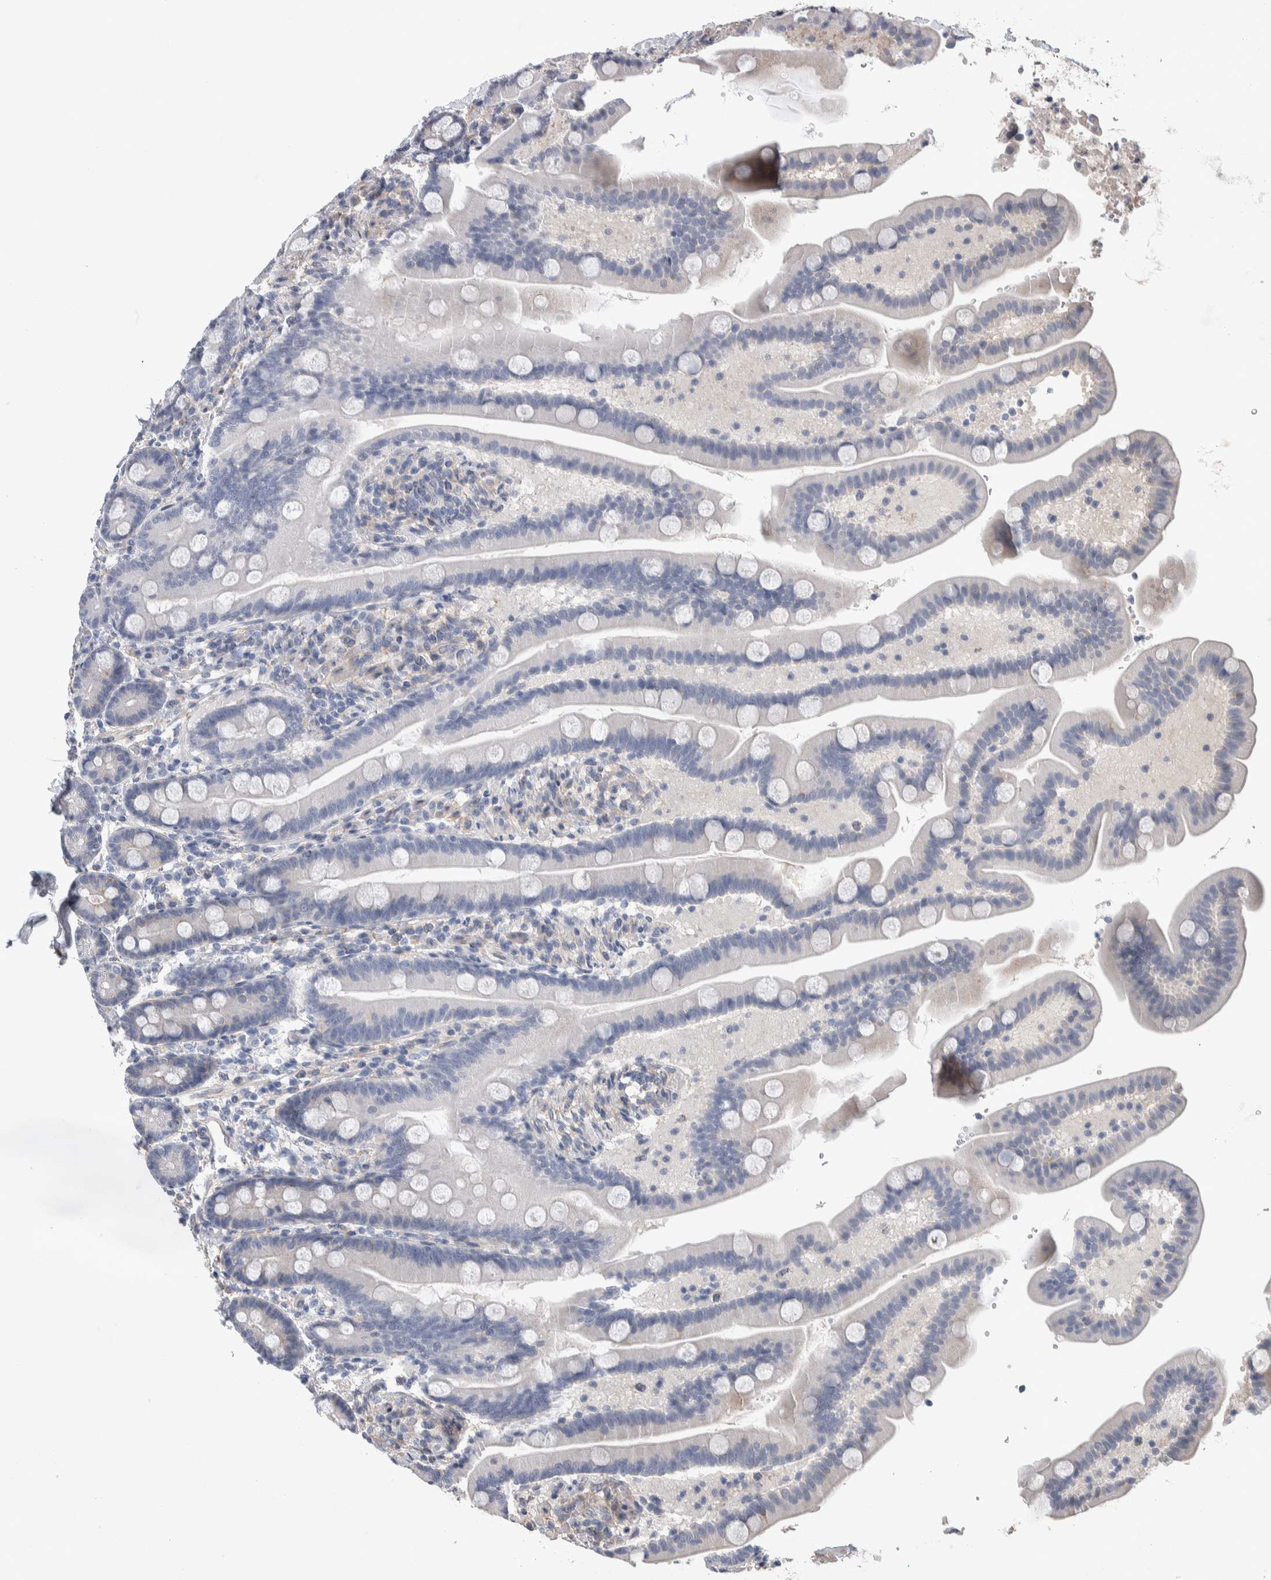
{"staining": {"intensity": "negative", "quantity": "none", "location": "none"}, "tissue": "duodenum", "cell_type": "Glandular cells", "image_type": "normal", "snomed": [{"axis": "morphology", "description": "Normal tissue, NOS"}, {"axis": "topography", "description": "Duodenum"}], "caption": "Immunohistochemical staining of benign human duodenum reveals no significant expression in glandular cells. The staining is performed using DAB brown chromogen with nuclei counter-stained in using hematoxylin.", "gene": "GCNA", "patient": {"sex": "male", "age": 54}}